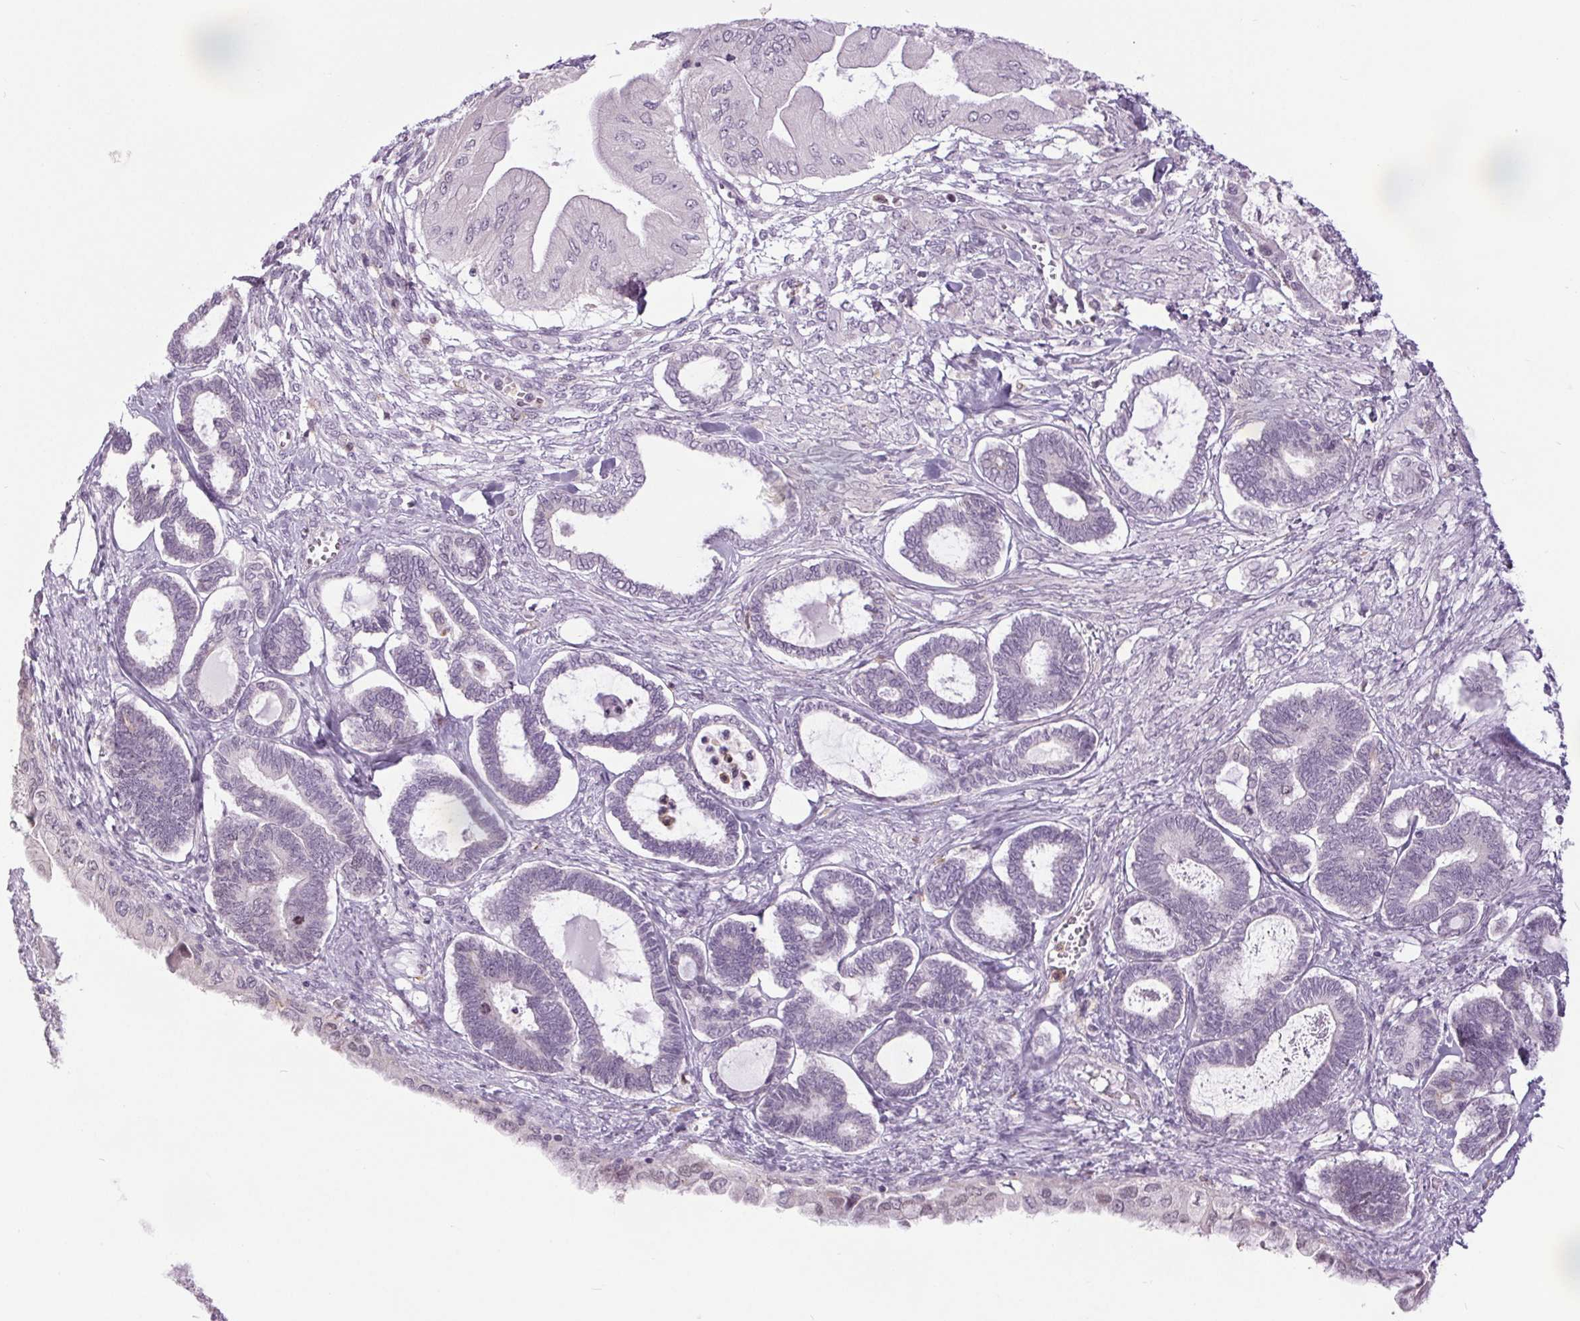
{"staining": {"intensity": "negative", "quantity": "none", "location": "none"}, "tissue": "ovarian cancer", "cell_type": "Tumor cells", "image_type": "cancer", "snomed": [{"axis": "morphology", "description": "Carcinoma, endometroid"}, {"axis": "topography", "description": "Ovary"}], "caption": "Ovarian cancer (endometroid carcinoma) stained for a protein using immunohistochemistry (IHC) displays no staining tumor cells.", "gene": "SMIM6", "patient": {"sex": "female", "age": 70}}